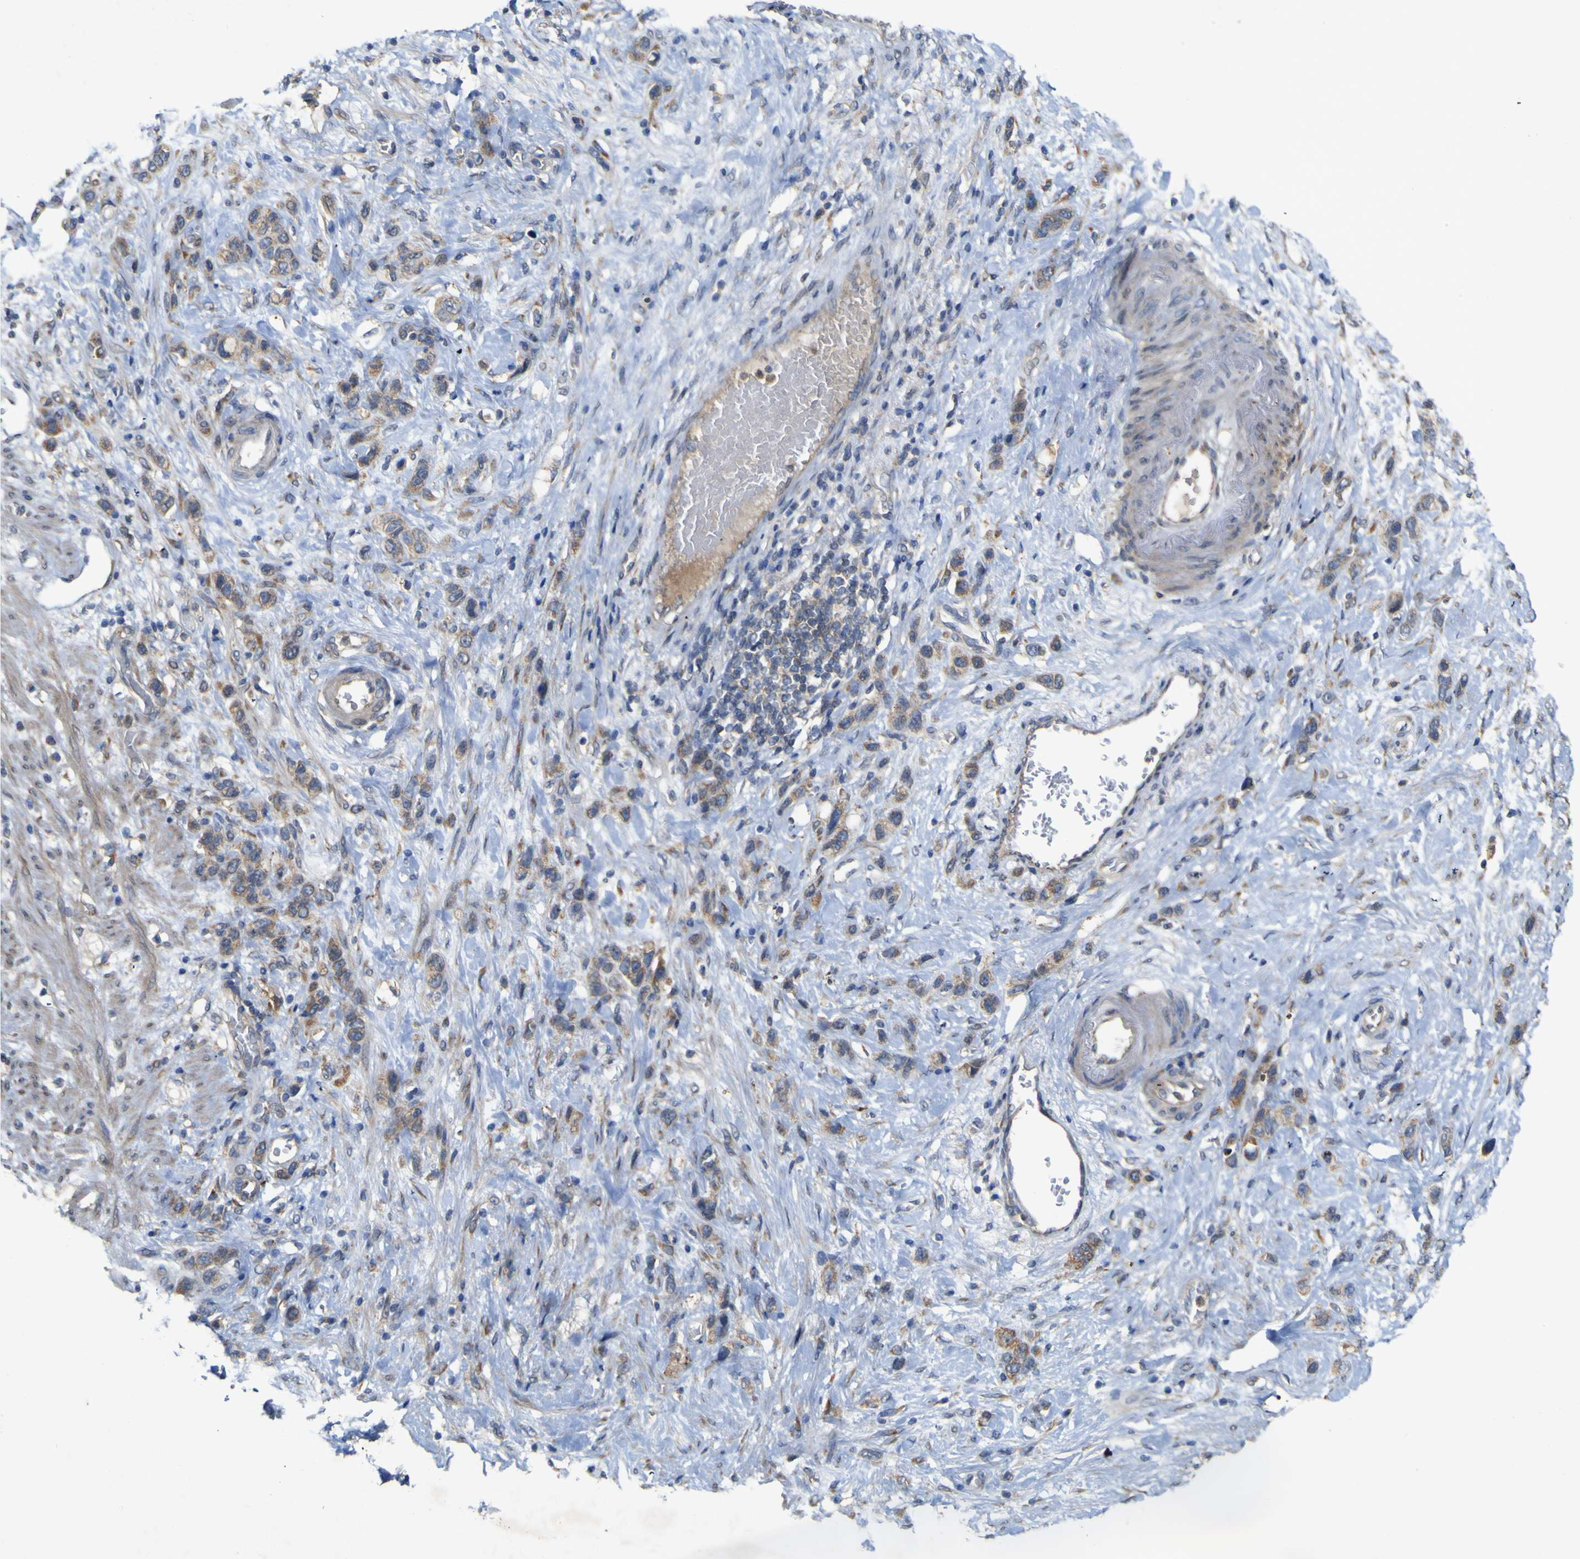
{"staining": {"intensity": "weak", "quantity": ">75%", "location": "cytoplasmic/membranous"}, "tissue": "stomach cancer", "cell_type": "Tumor cells", "image_type": "cancer", "snomed": [{"axis": "morphology", "description": "Adenocarcinoma, NOS"}, {"axis": "morphology", "description": "Adenocarcinoma, High grade"}, {"axis": "topography", "description": "Stomach, upper"}, {"axis": "topography", "description": "Stomach, lower"}], "caption": "Brown immunohistochemical staining in human stomach adenocarcinoma demonstrates weak cytoplasmic/membranous staining in approximately >75% of tumor cells.", "gene": "IRAK2", "patient": {"sex": "female", "age": 65}}